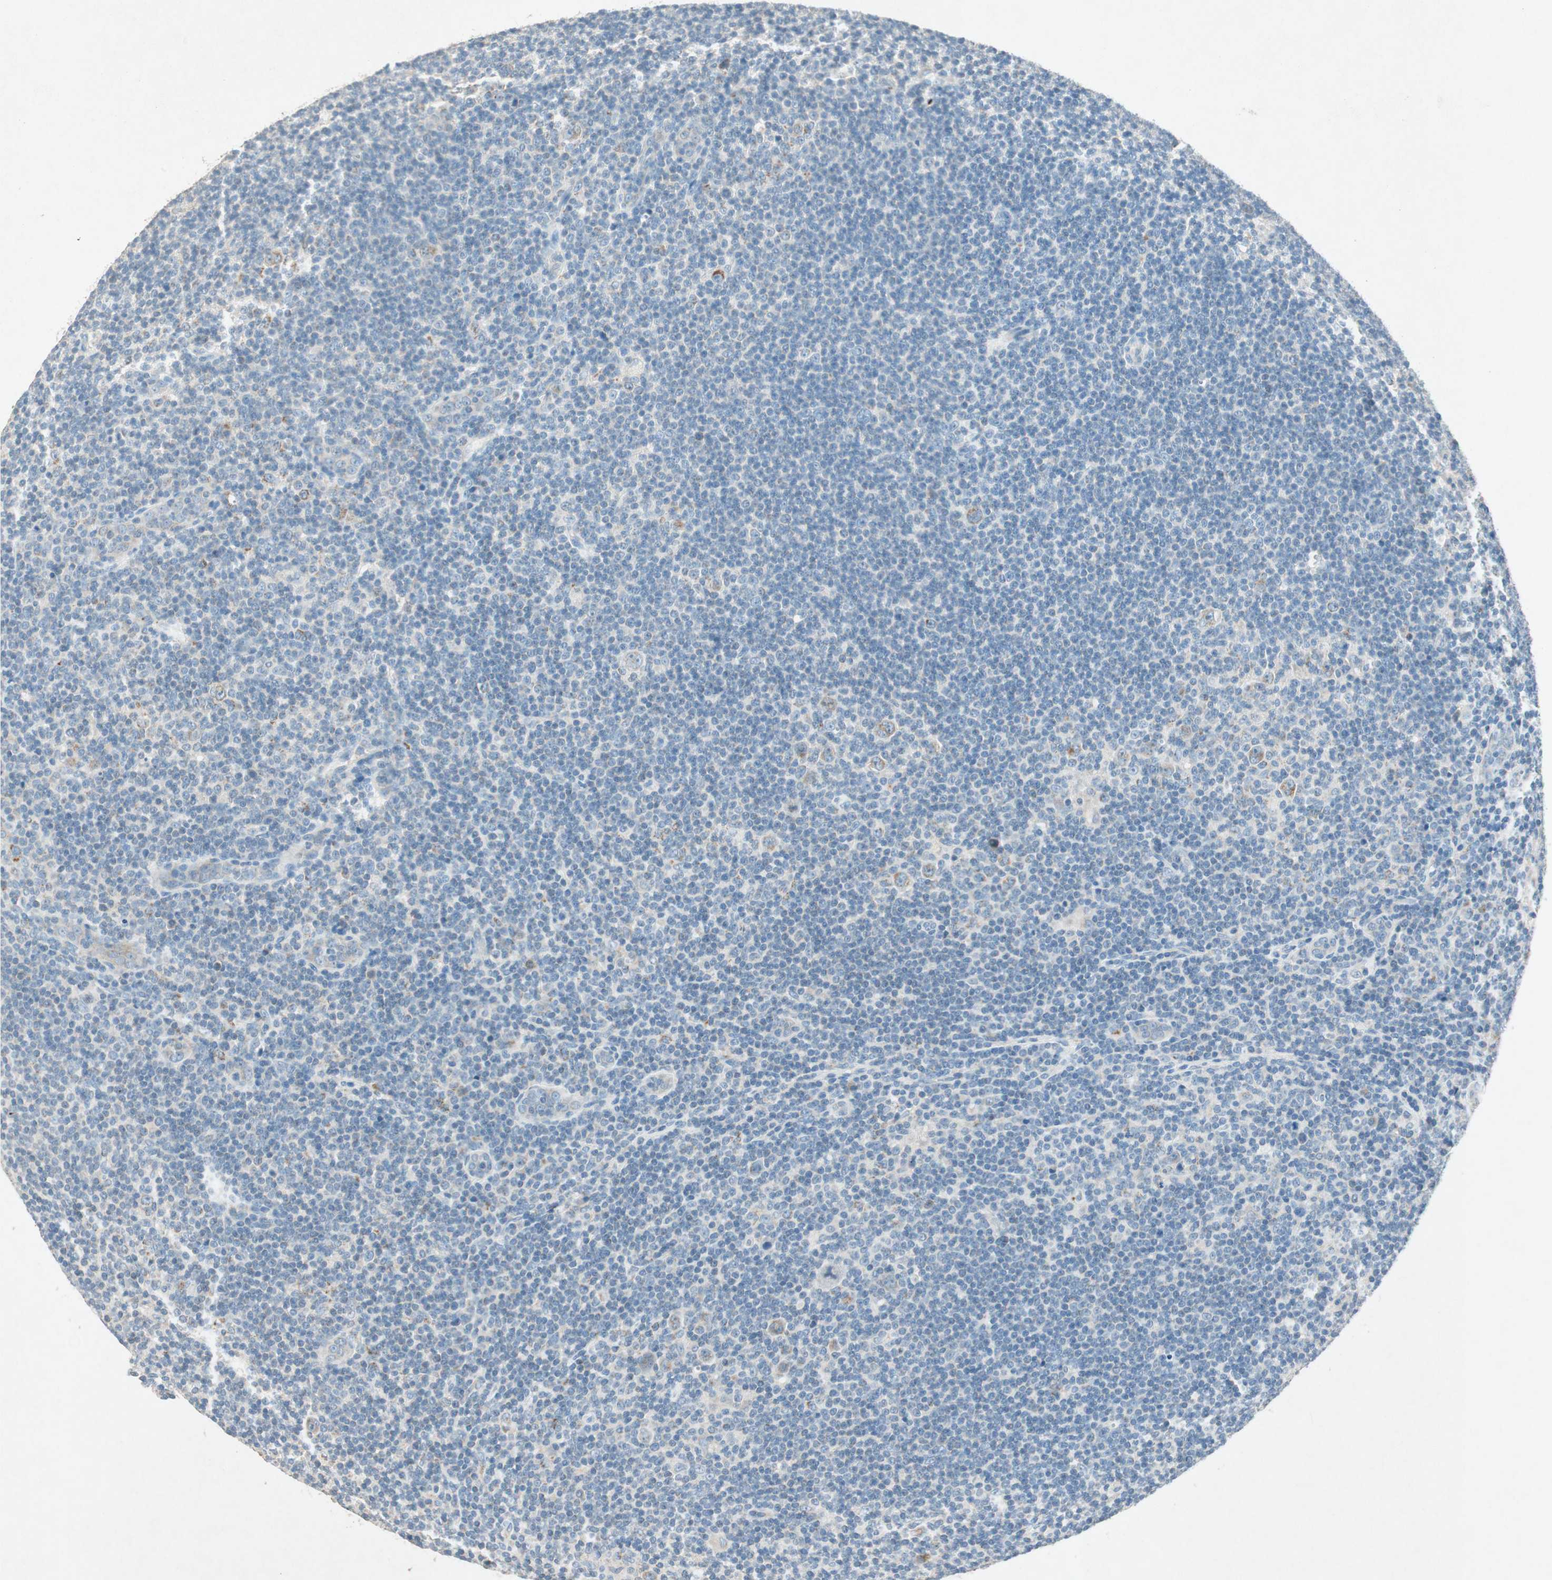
{"staining": {"intensity": "moderate", "quantity": ">75%", "location": "cytoplasmic/membranous"}, "tissue": "lymphoma", "cell_type": "Tumor cells", "image_type": "cancer", "snomed": [{"axis": "morphology", "description": "Hodgkin's disease, NOS"}, {"axis": "topography", "description": "Lymph node"}], "caption": "Immunohistochemical staining of human Hodgkin's disease exhibits medium levels of moderate cytoplasmic/membranous protein positivity in approximately >75% of tumor cells. Using DAB (brown) and hematoxylin (blue) stains, captured at high magnification using brightfield microscopy.", "gene": "NKAIN1", "patient": {"sex": "female", "age": 57}}